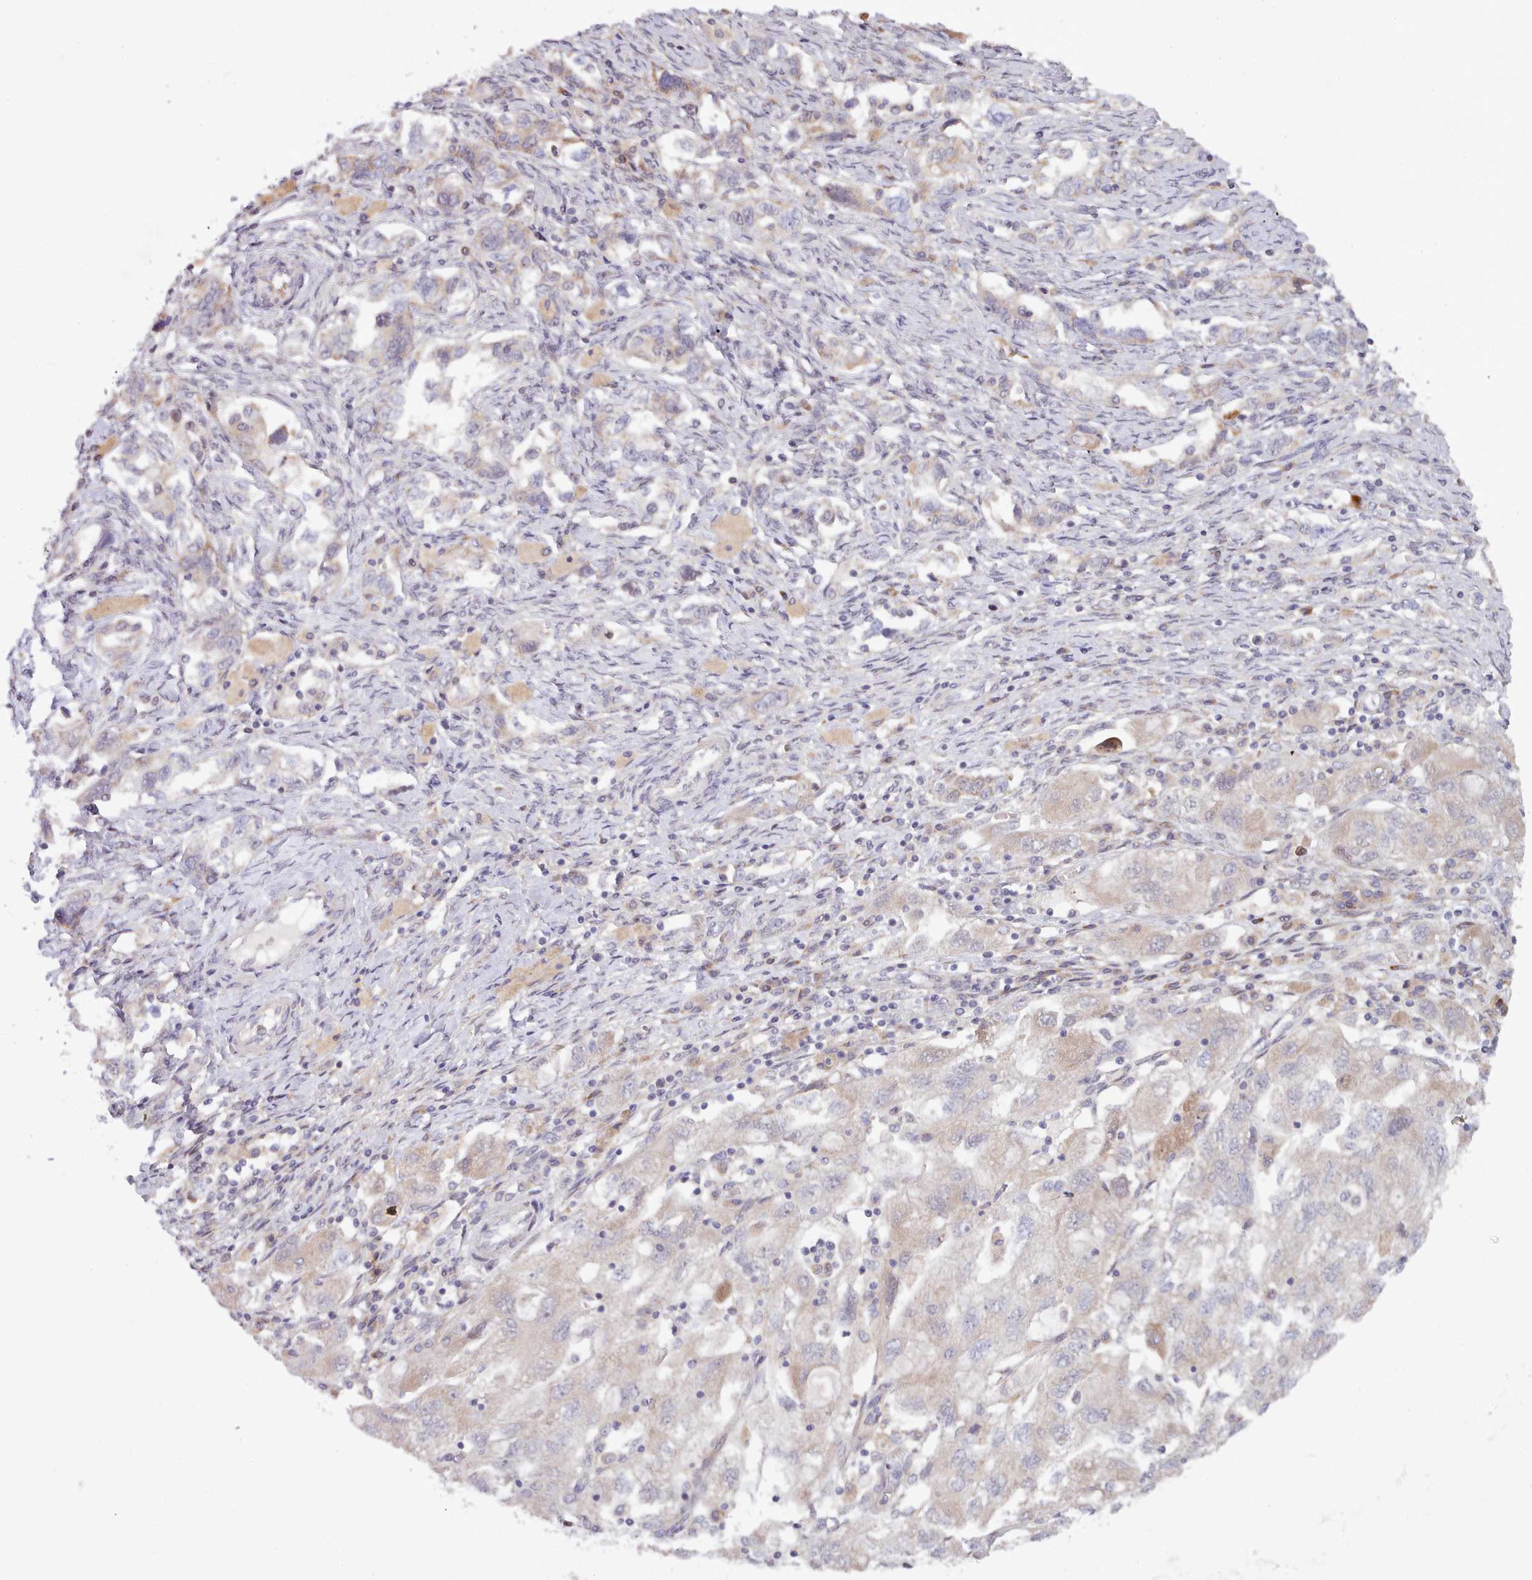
{"staining": {"intensity": "weak", "quantity": "<25%", "location": "cytoplasmic/membranous"}, "tissue": "ovarian cancer", "cell_type": "Tumor cells", "image_type": "cancer", "snomed": [{"axis": "morphology", "description": "Carcinoma, NOS"}, {"axis": "morphology", "description": "Cystadenocarcinoma, serous, NOS"}, {"axis": "topography", "description": "Ovary"}], "caption": "High magnification brightfield microscopy of serous cystadenocarcinoma (ovarian) stained with DAB (brown) and counterstained with hematoxylin (blue): tumor cells show no significant expression.", "gene": "TRIM26", "patient": {"sex": "female", "age": 69}}